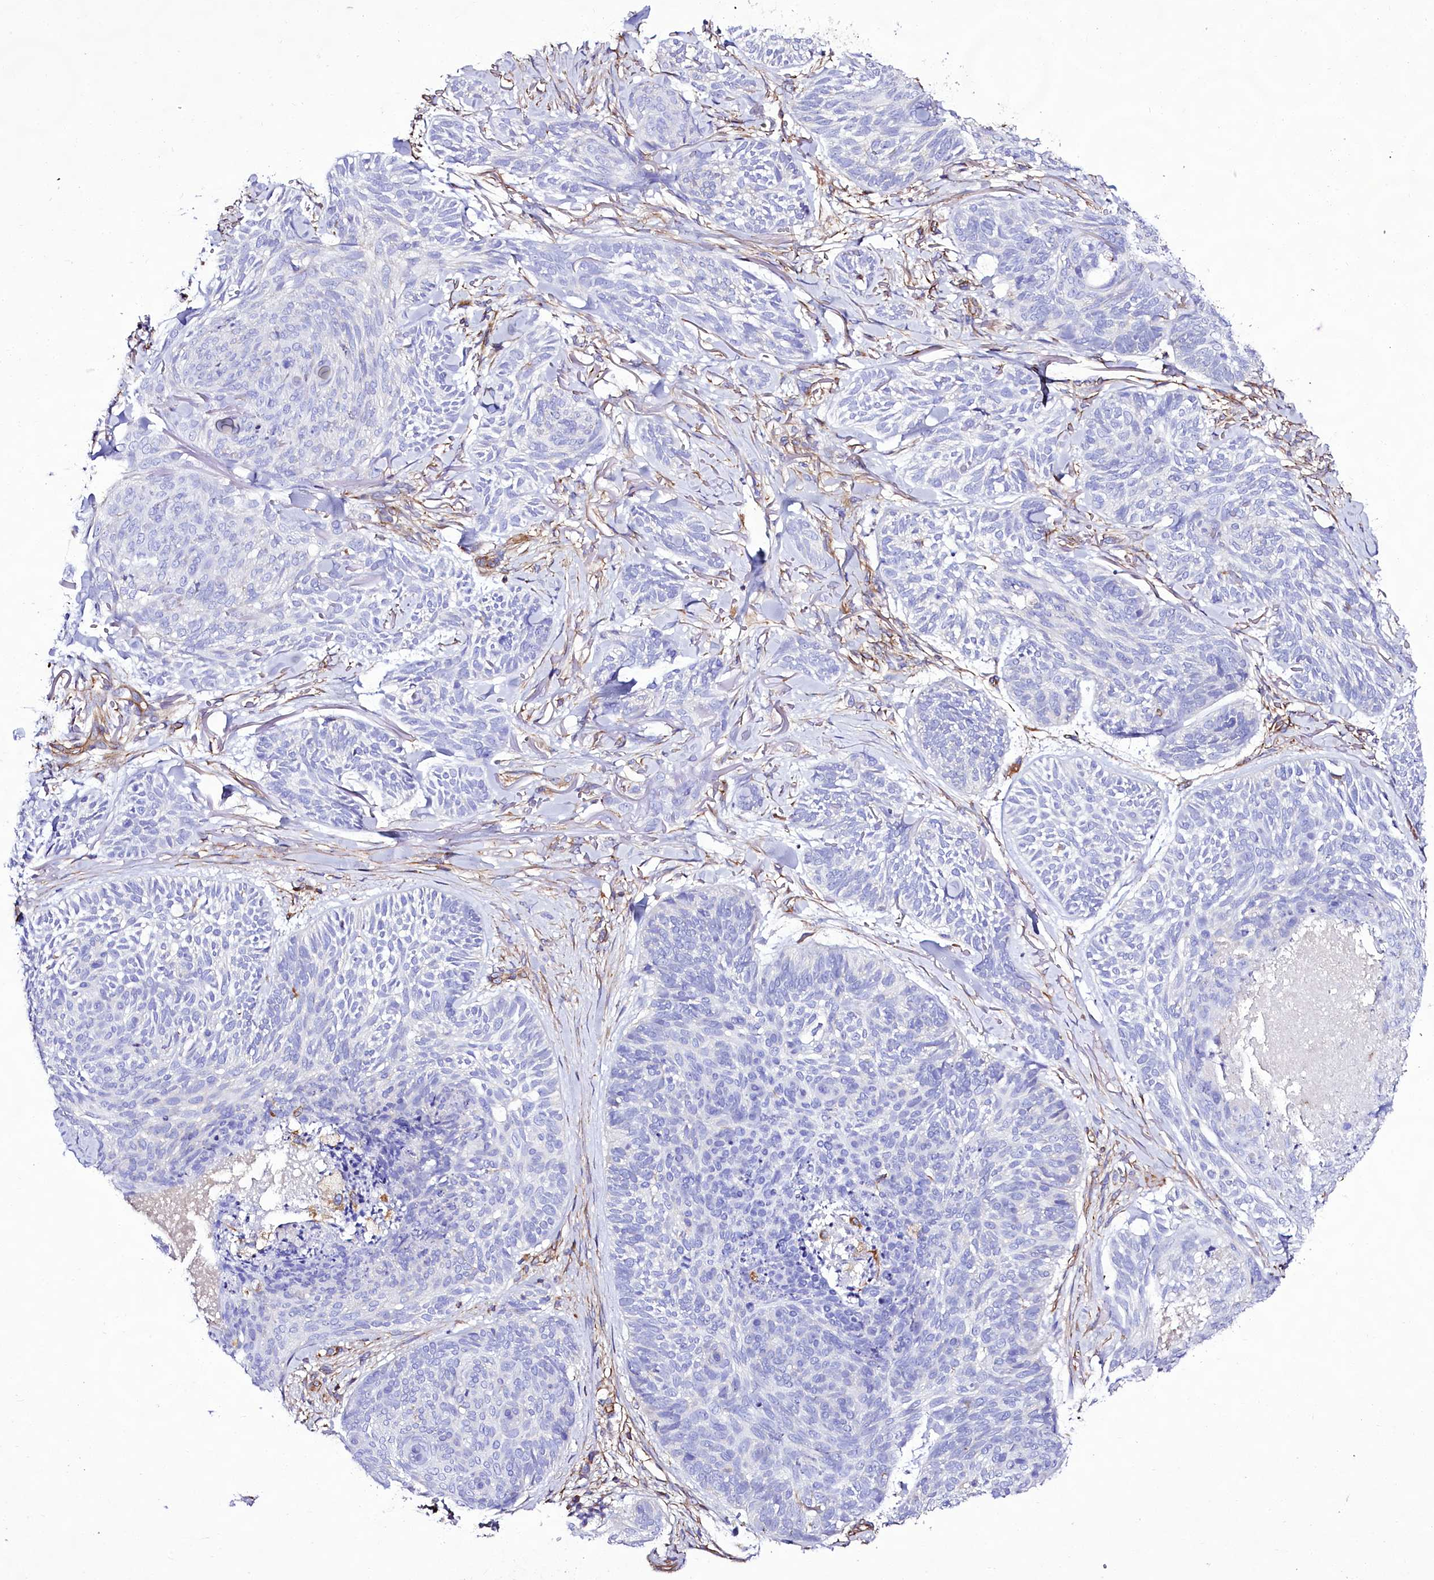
{"staining": {"intensity": "negative", "quantity": "none", "location": "none"}, "tissue": "skin cancer", "cell_type": "Tumor cells", "image_type": "cancer", "snomed": [{"axis": "morphology", "description": "Normal tissue, NOS"}, {"axis": "morphology", "description": "Basal cell carcinoma"}, {"axis": "topography", "description": "Skin"}], "caption": "Immunohistochemical staining of human skin cancer (basal cell carcinoma) demonstrates no significant expression in tumor cells.", "gene": "CD99", "patient": {"sex": "male", "age": 66}}